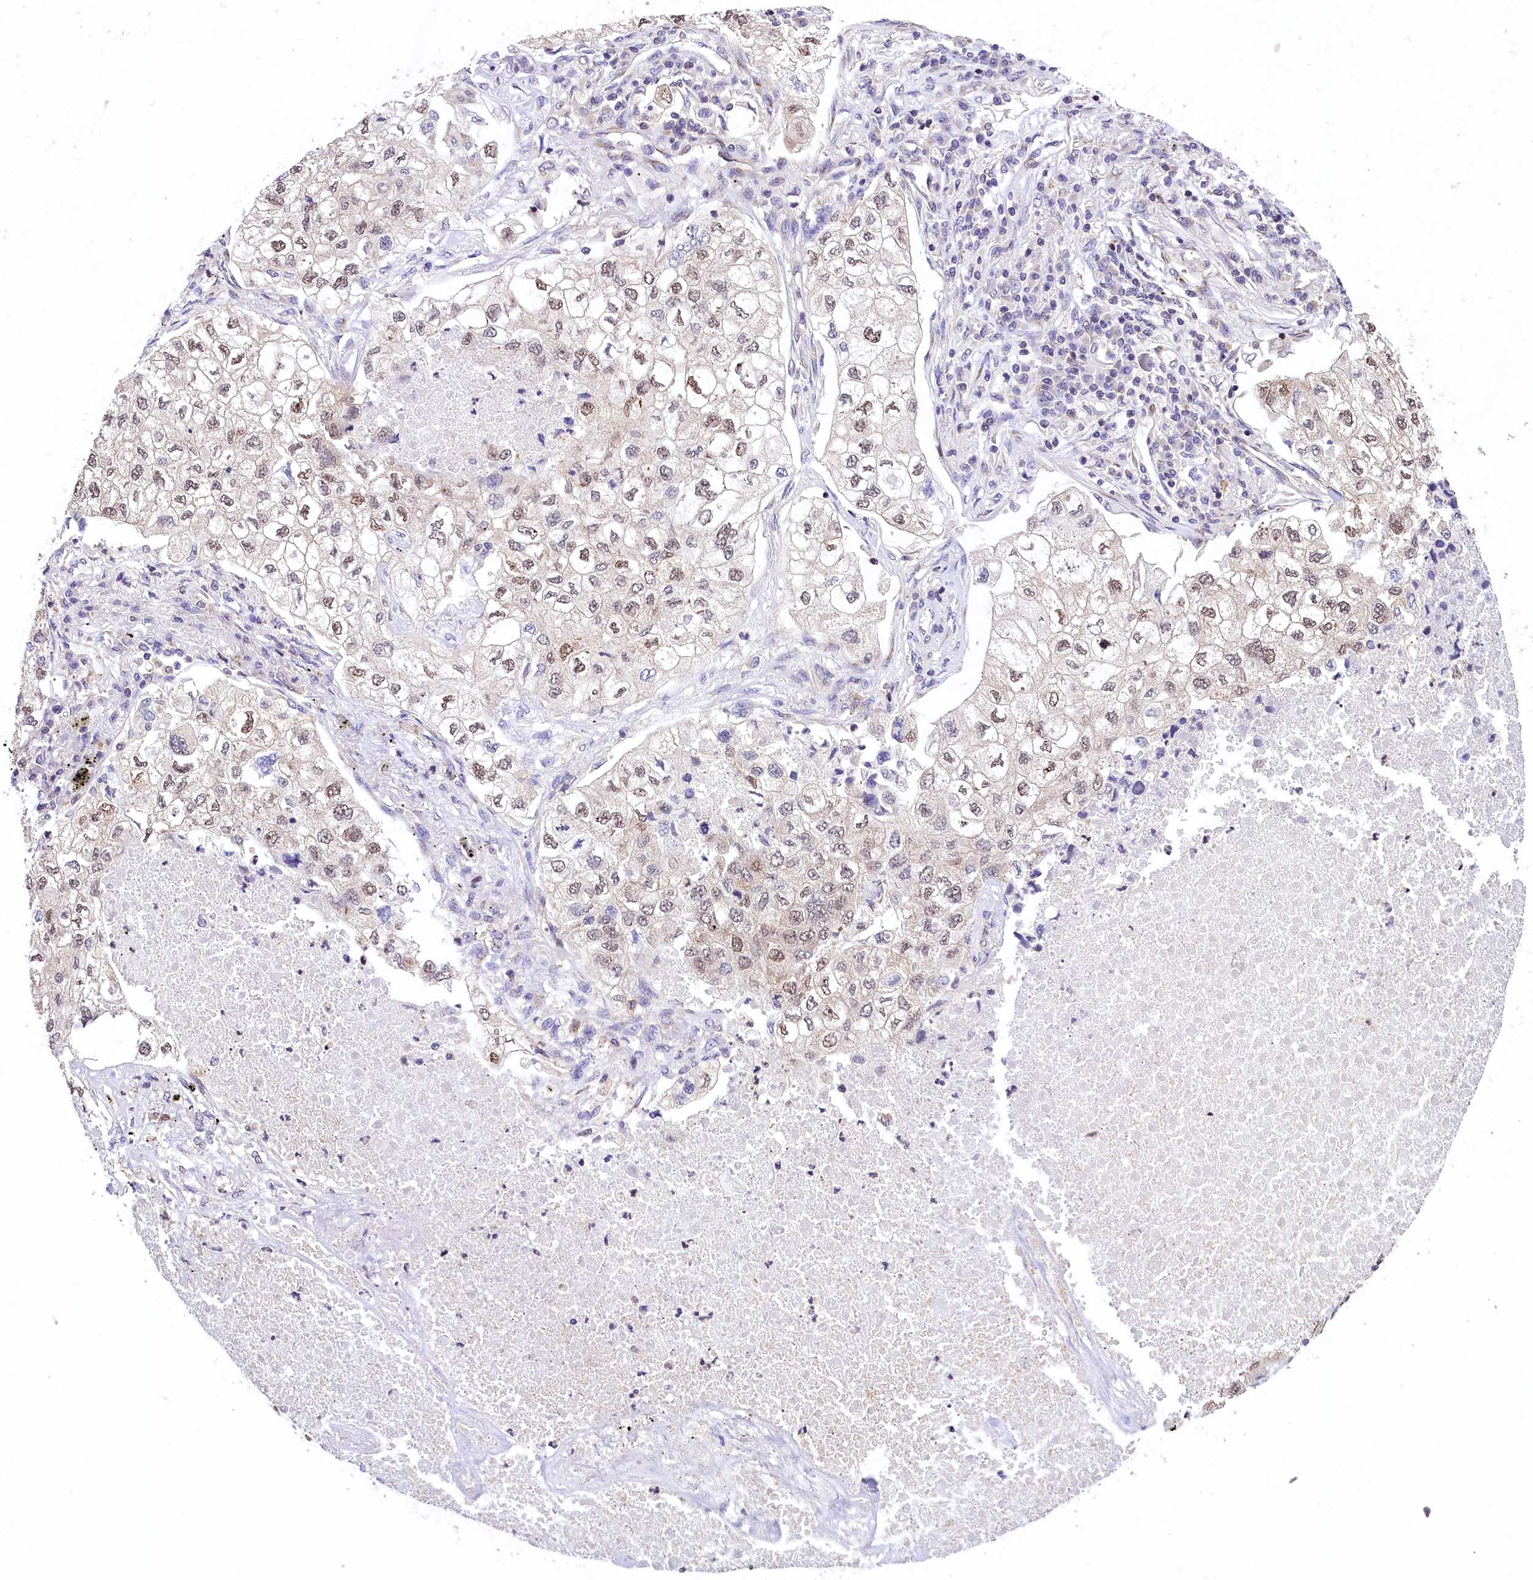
{"staining": {"intensity": "moderate", "quantity": "25%-75%", "location": "nuclear"}, "tissue": "lung cancer", "cell_type": "Tumor cells", "image_type": "cancer", "snomed": [{"axis": "morphology", "description": "Adenocarcinoma, NOS"}, {"axis": "topography", "description": "Lung"}], "caption": "Immunohistochemistry of human lung adenocarcinoma reveals medium levels of moderate nuclear positivity in about 25%-75% of tumor cells. Immunohistochemistry stains the protein in brown and the nuclei are stained blue.", "gene": "CHORDC1", "patient": {"sex": "male", "age": 63}}